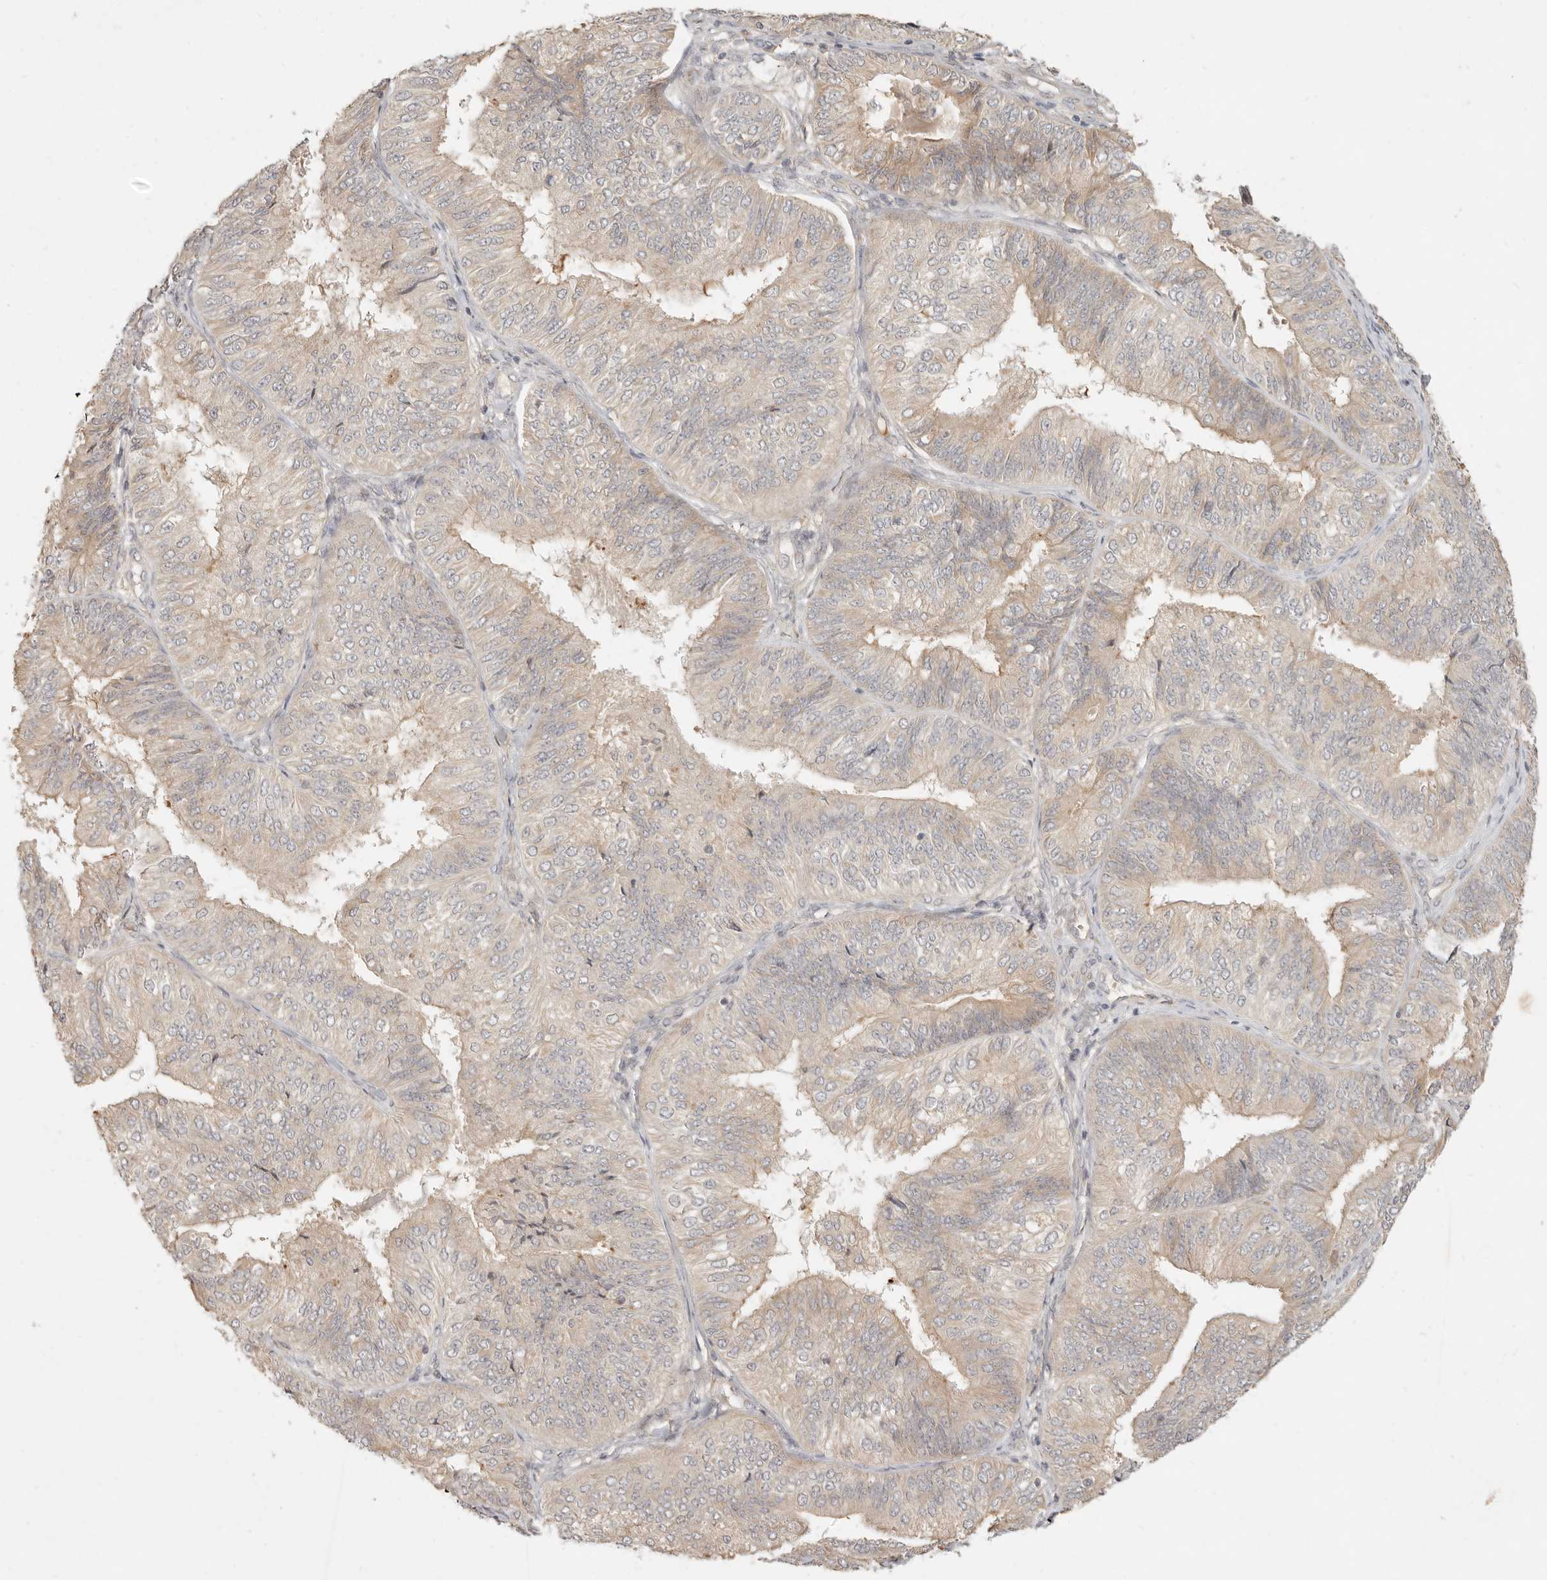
{"staining": {"intensity": "weak", "quantity": ">75%", "location": "cytoplasmic/membranous"}, "tissue": "endometrial cancer", "cell_type": "Tumor cells", "image_type": "cancer", "snomed": [{"axis": "morphology", "description": "Adenocarcinoma, NOS"}, {"axis": "topography", "description": "Endometrium"}], "caption": "Brown immunohistochemical staining in endometrial cancer (adenocarcinoma) displays weak cytoplasmic/membranous expression in about >75% of tumor cells. Immunohistochemistry (ihc) stains the protein of interest in brown and the nuclei are stained blue.", "gene": "UBXN11", "patient": {"sex": "female", "age": 58}}